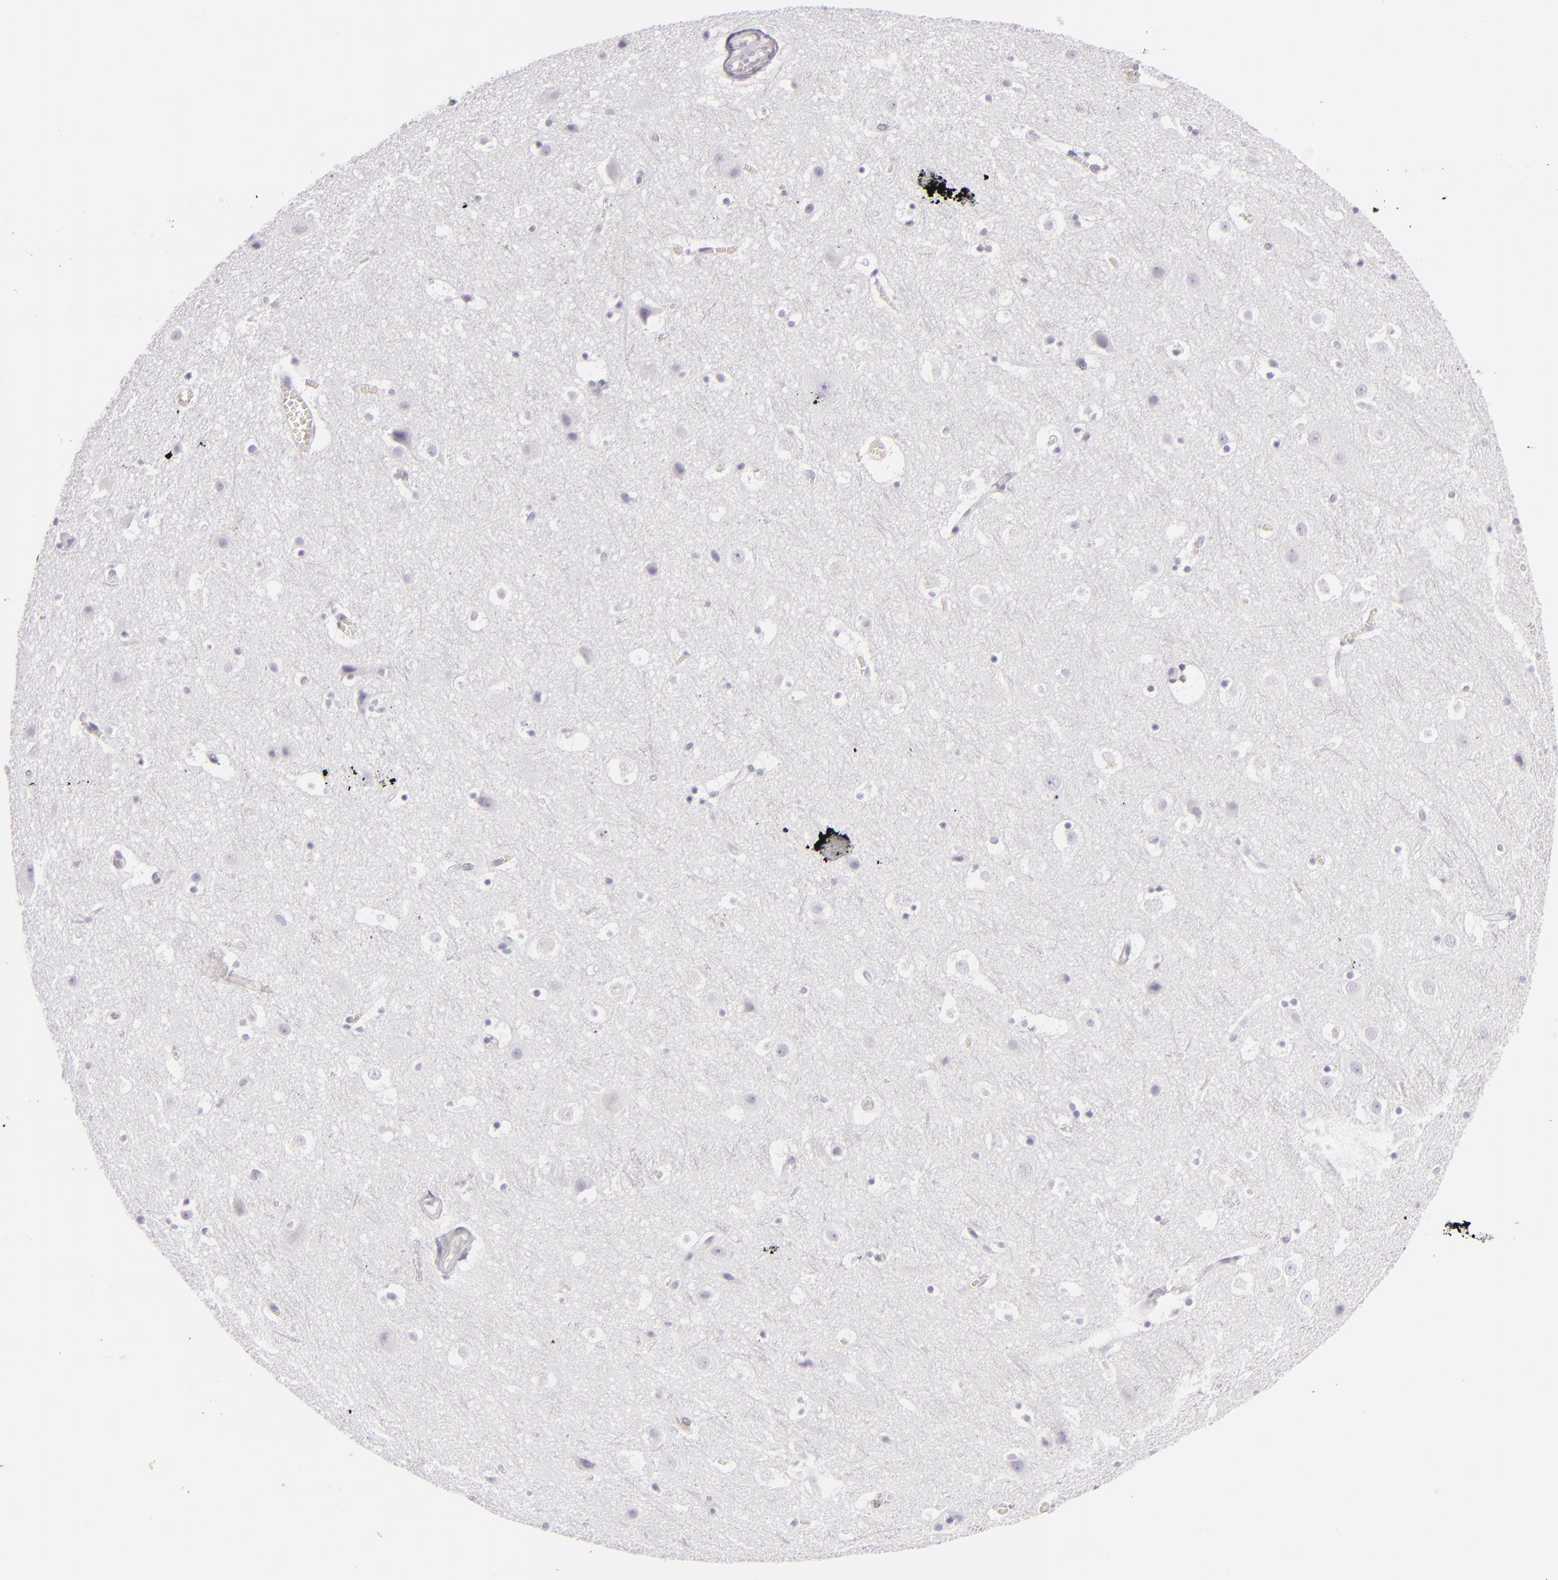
{"staining": {"intensity": "negative", "quantity": "none", "location": "none"}, "tissue": "cerebral cortex", "cell_type": "Endothelial cells", "image_type": "normal", "snomed": [{"axis": "morphology", "description": "Normal tissue, NOS"}, {"axis": "topography", "description": "Cerebral cortex"}], "caption": "Immunohistochemistry (IHC) of unremarkable cerebral cortex demonstrates no positivity in endothelial cells.", "gene": "CDX2", "patient": {"sex": "male", "age": 45}}